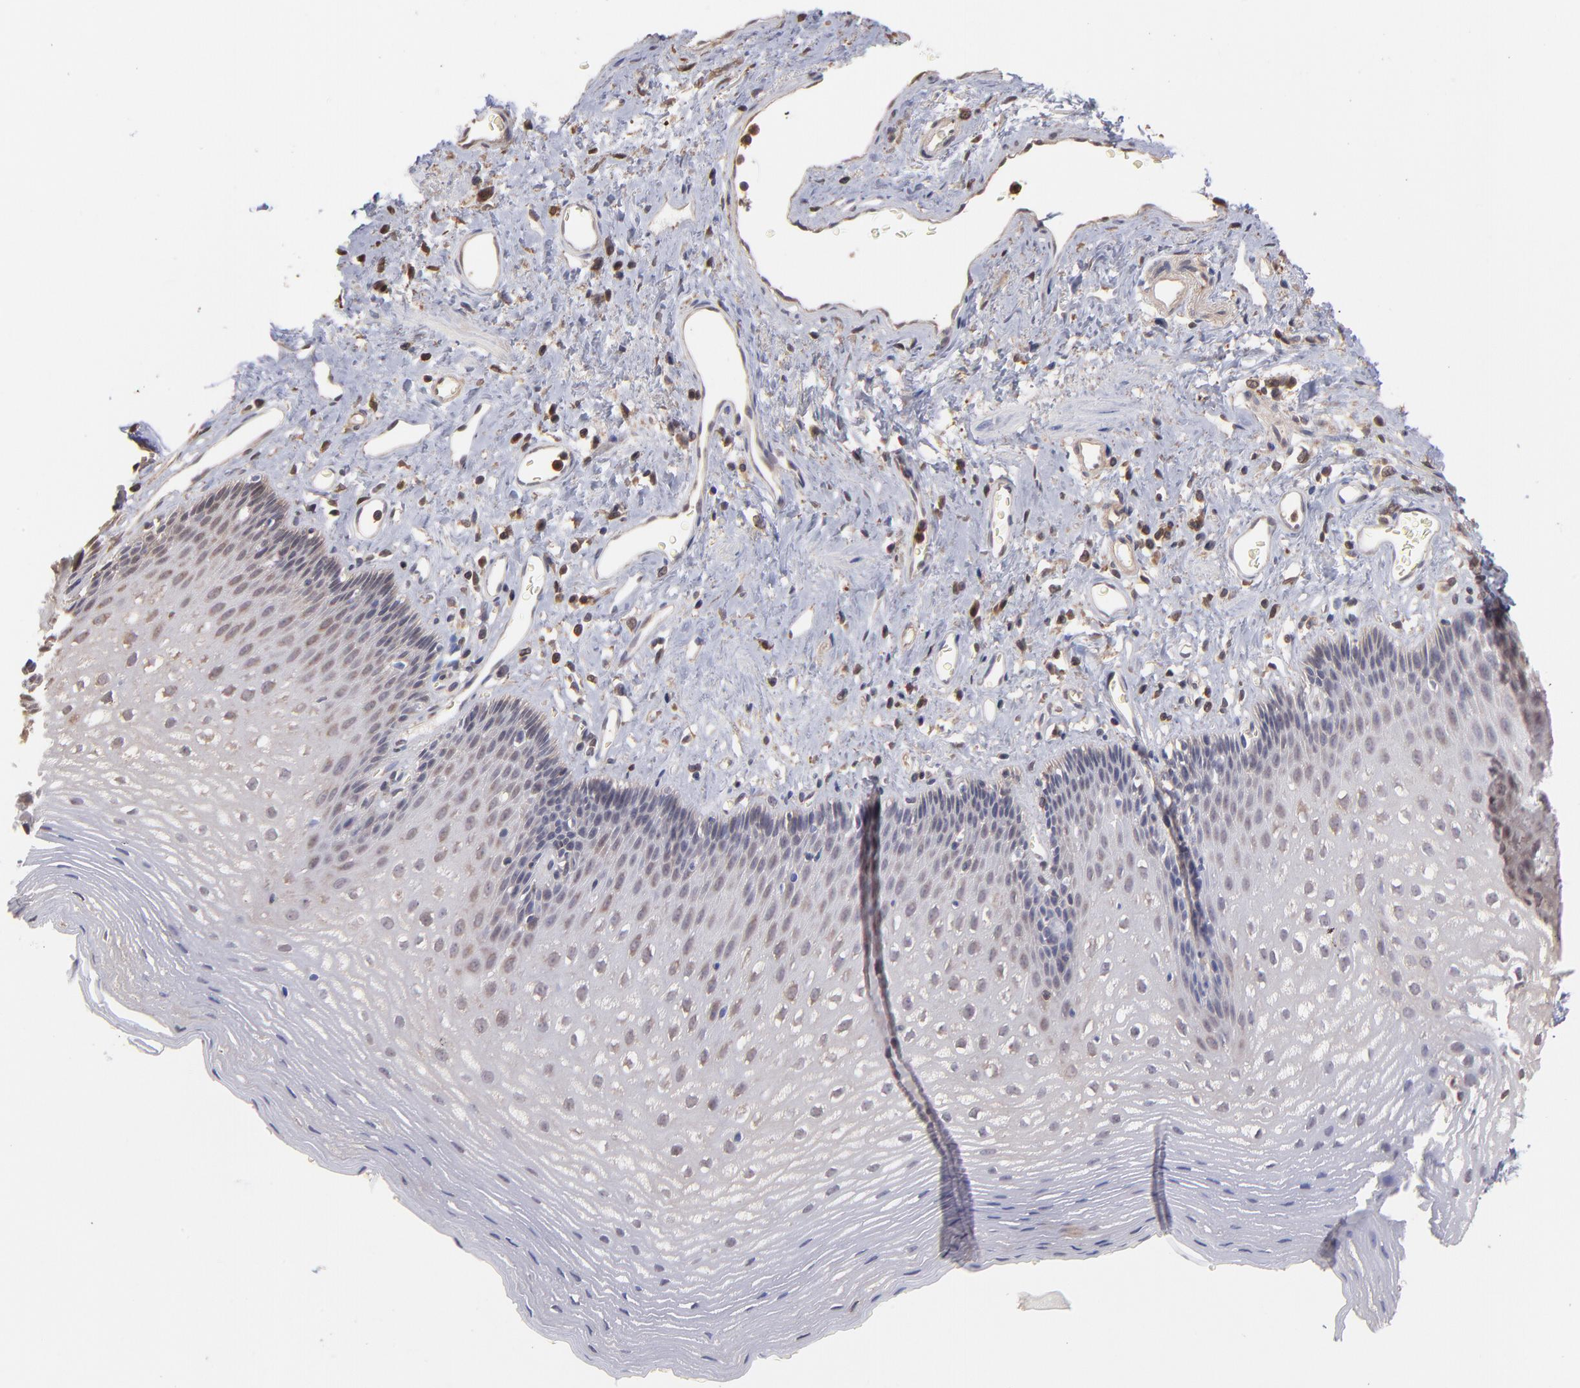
{"staining": {"intensity": "weak", "quantity": "25%-75%", "location": "cytoplasmic/membranous"}, "tissue": "esophagus", "cell_type": "Squamous epithelial cells", "image_type": "normal", "snomed": [{"axis": "morphology", "description": "Normal tissue, NOS"}, {"axis": "topography", "description": "Esophagus"}], "caption": "Immunohistochemistry (IHC) of normal human esophagus reveals low levels of weak cytoplasmic/membranous staining in approximately 25%-75% of squamous epithelial cells.", "gene": "MAP2K2", "patient": {"sex": "female", "age": 70}}